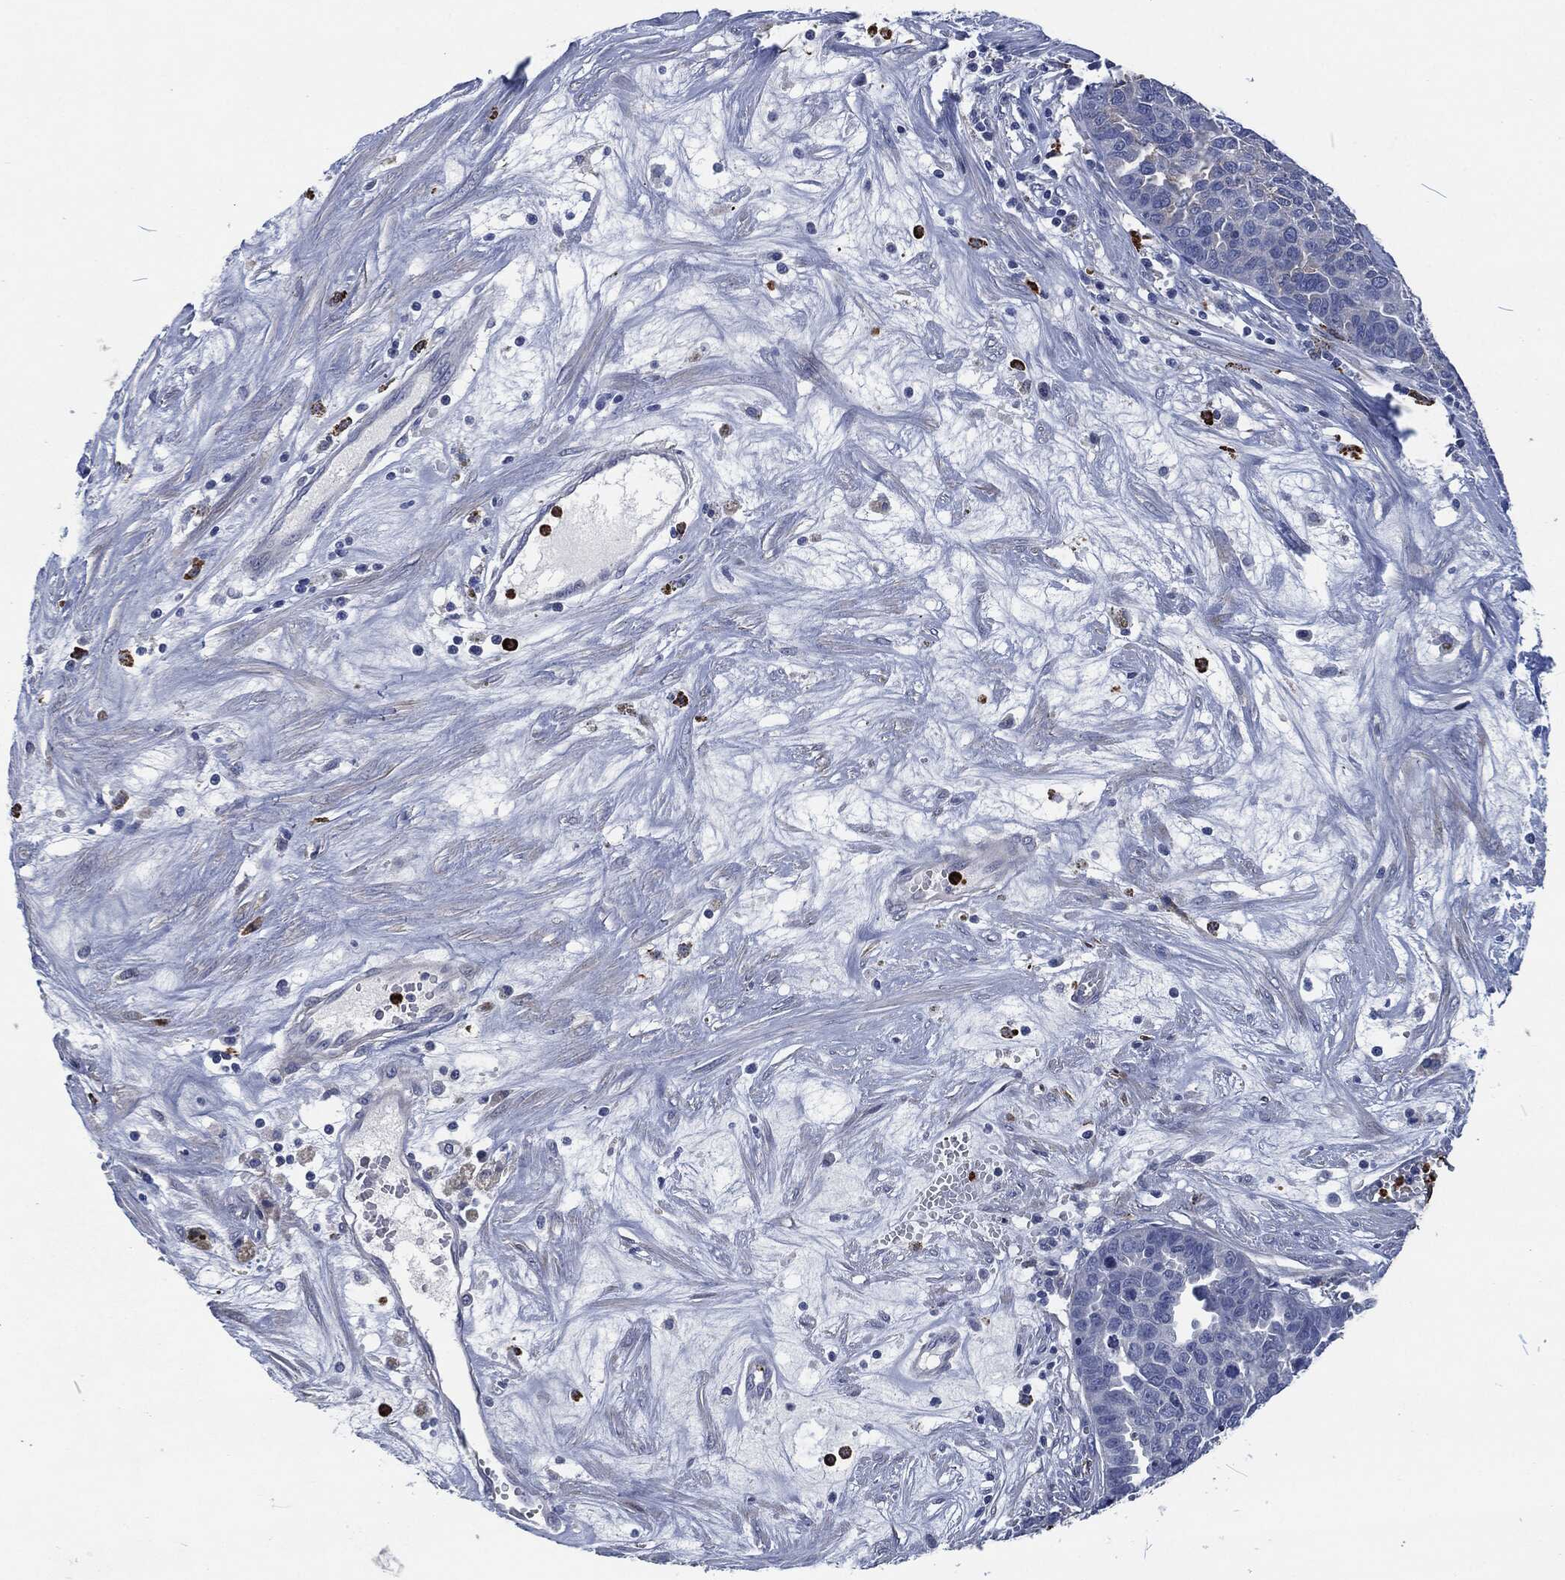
{"staining": {"intensity": "negative", "quantity": "none", "location": "none"}, "tissue": "ovarian cancer", "cell_type": "Tumor cells", "image_type": "cancer", "snomed": [{"axis": "morphology", "description": "Cystadenocarcinoma, serous, NOS"}, {"axis": "topography", "description": "Ovary"}], "caption": "Histopathology image shows no protein staining in tumor cells of ovarian cancer (serous cystadenocarcinoma) tissue.", "gene": "MPO", "patient": {"sex": "female", "age": 87}}